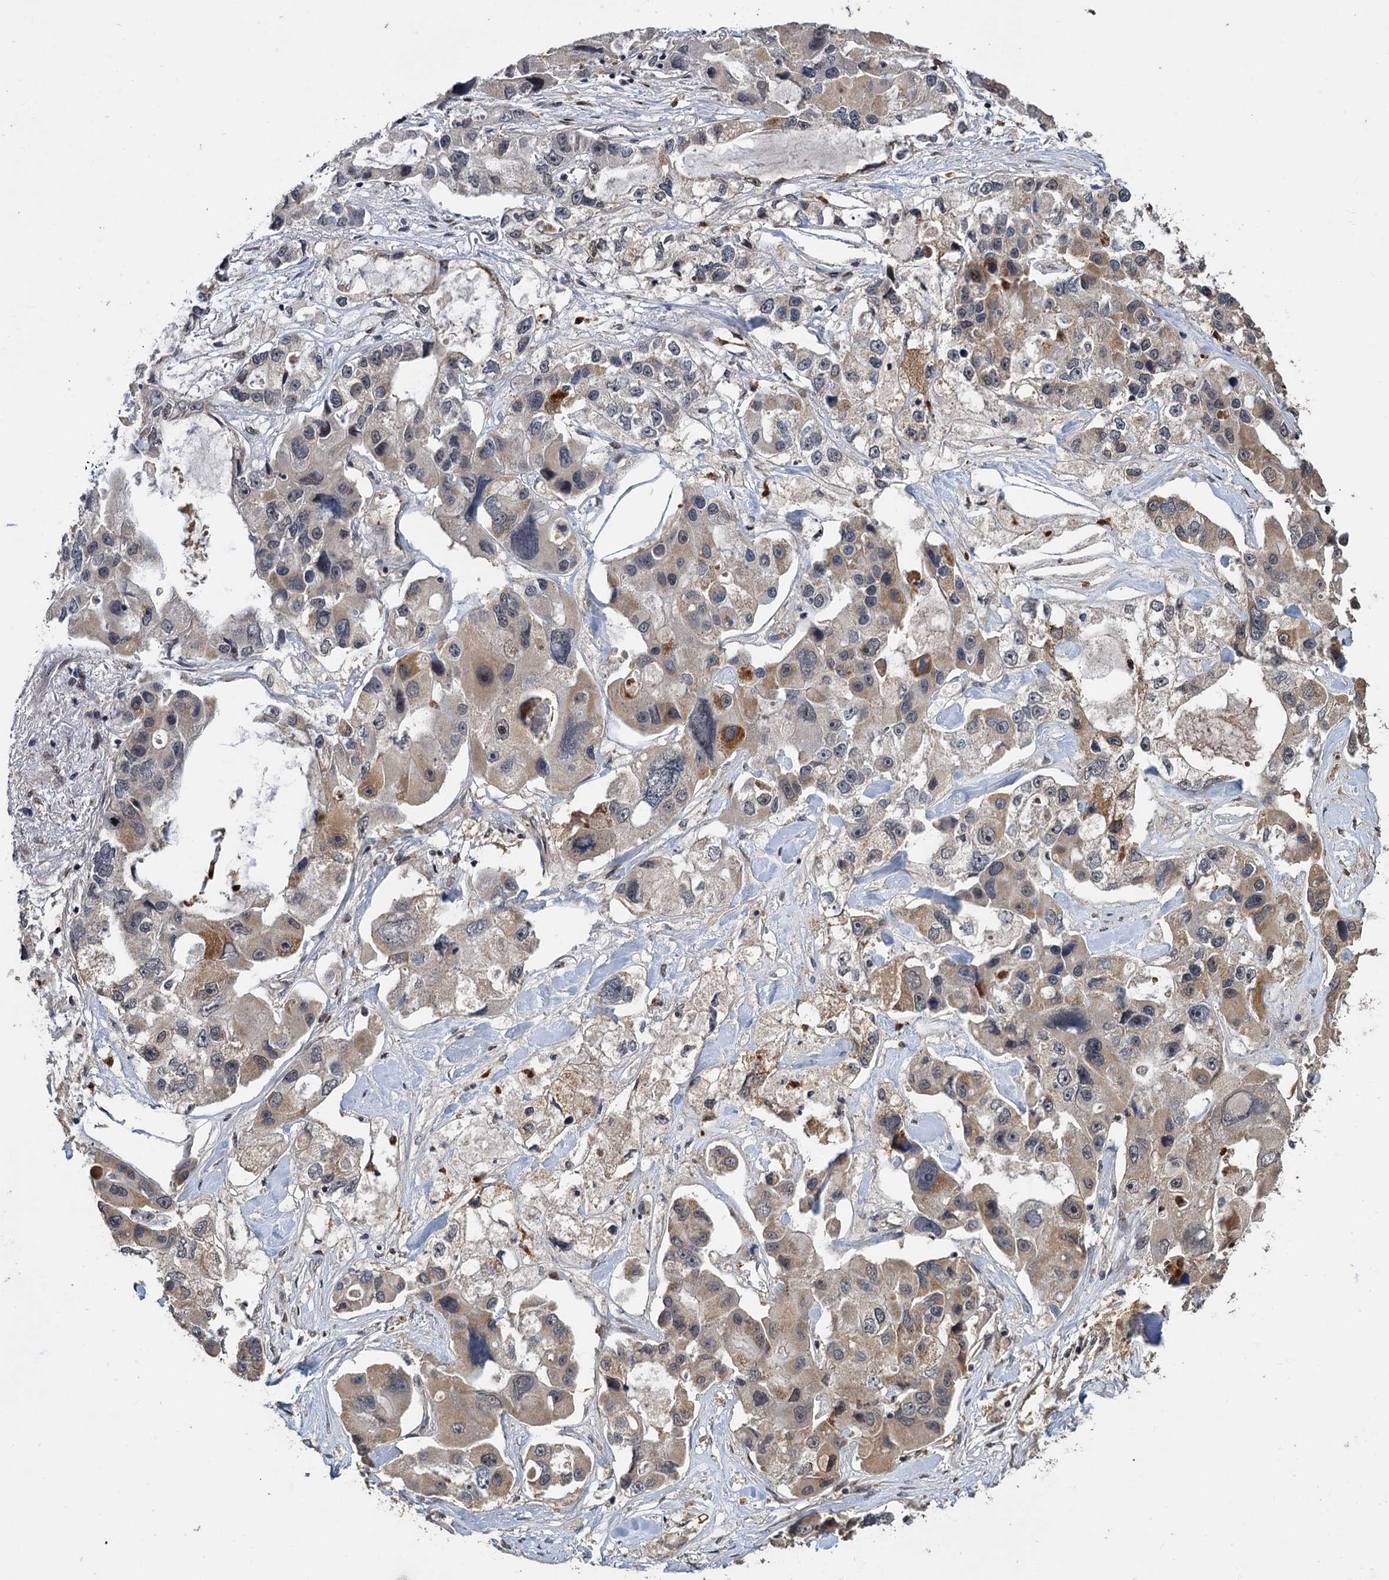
{"staining": {"intensity": "moderate", "quantity": "<25%", "location": "cytoplasmic/membranous,nuclear"}, "tissue": "lung cancer", "cell_type": "Tumor cells", "image_type": "cancer", "snomed": [{"axis": "morphology", "description": "Adenocarcinoma, NOS"}, {"axis": "topography", "description": "Lung"}], "caption": "About <25% of tumor cells in lung adenocarcinoma show moderate cytoplasmic/membranous and nuclear protein expression as visualized by brown immunohistochemical staining.", "gene": "KANSL2", "patient": {"sex": "female", "age": 54}}